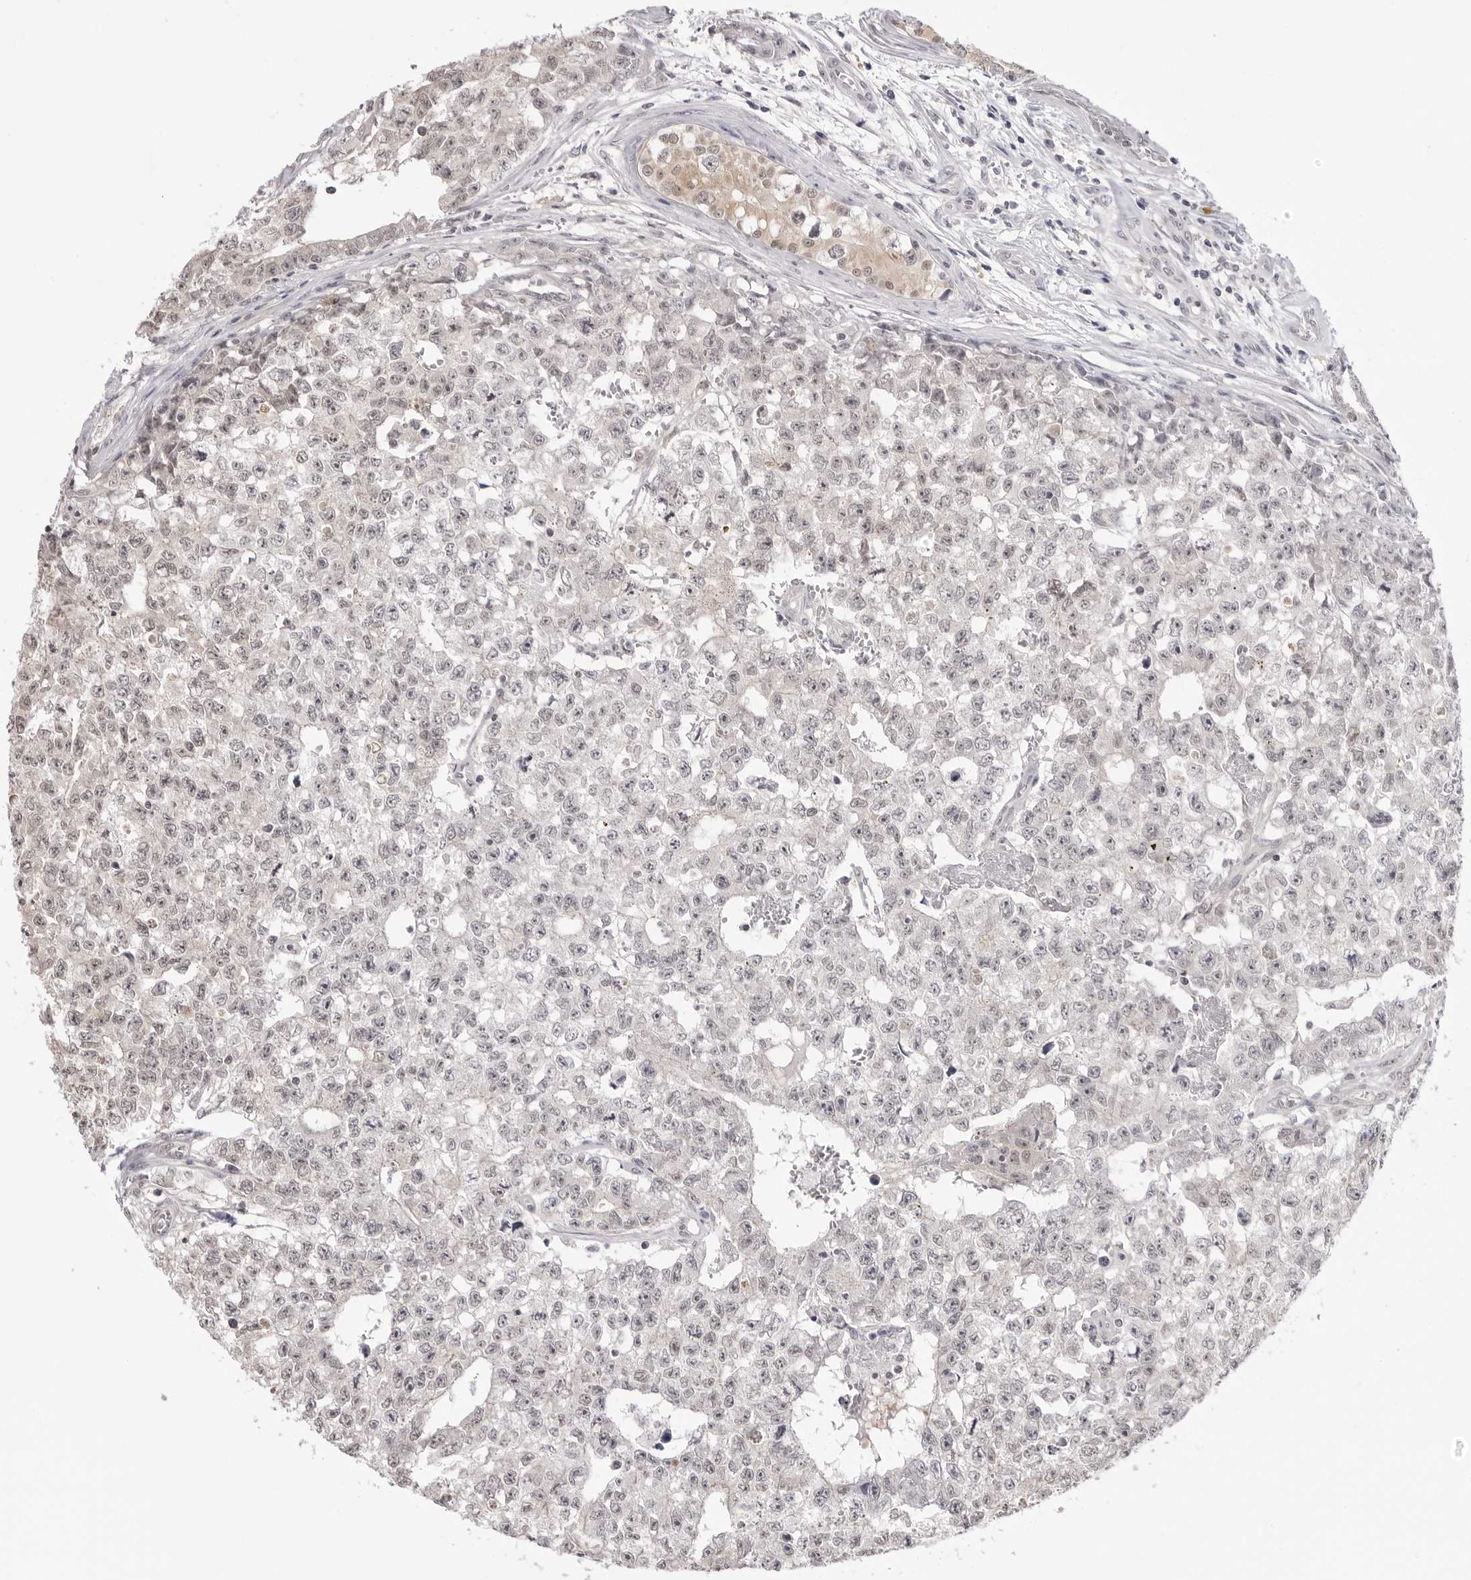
{"staining": {"intensity": "negative", "quantity": "none", "location": "none"}, "tissue": "testis cancer", "cell_type": "Tumor cells", "image_type": "cancer", "snomed": [{"axis": "morphology", "description": "Carcinoma, Embryonal, NOS"}, {"axis": "topography", "description": "Testis"}], "caption": "Immunohistochemistry (IHC) of human testis cancer (embryonal carcinoma) displays no positivity in tumor cells.", "gene": "YWHAG", "patient": {"sex": "male", "age": 28}}